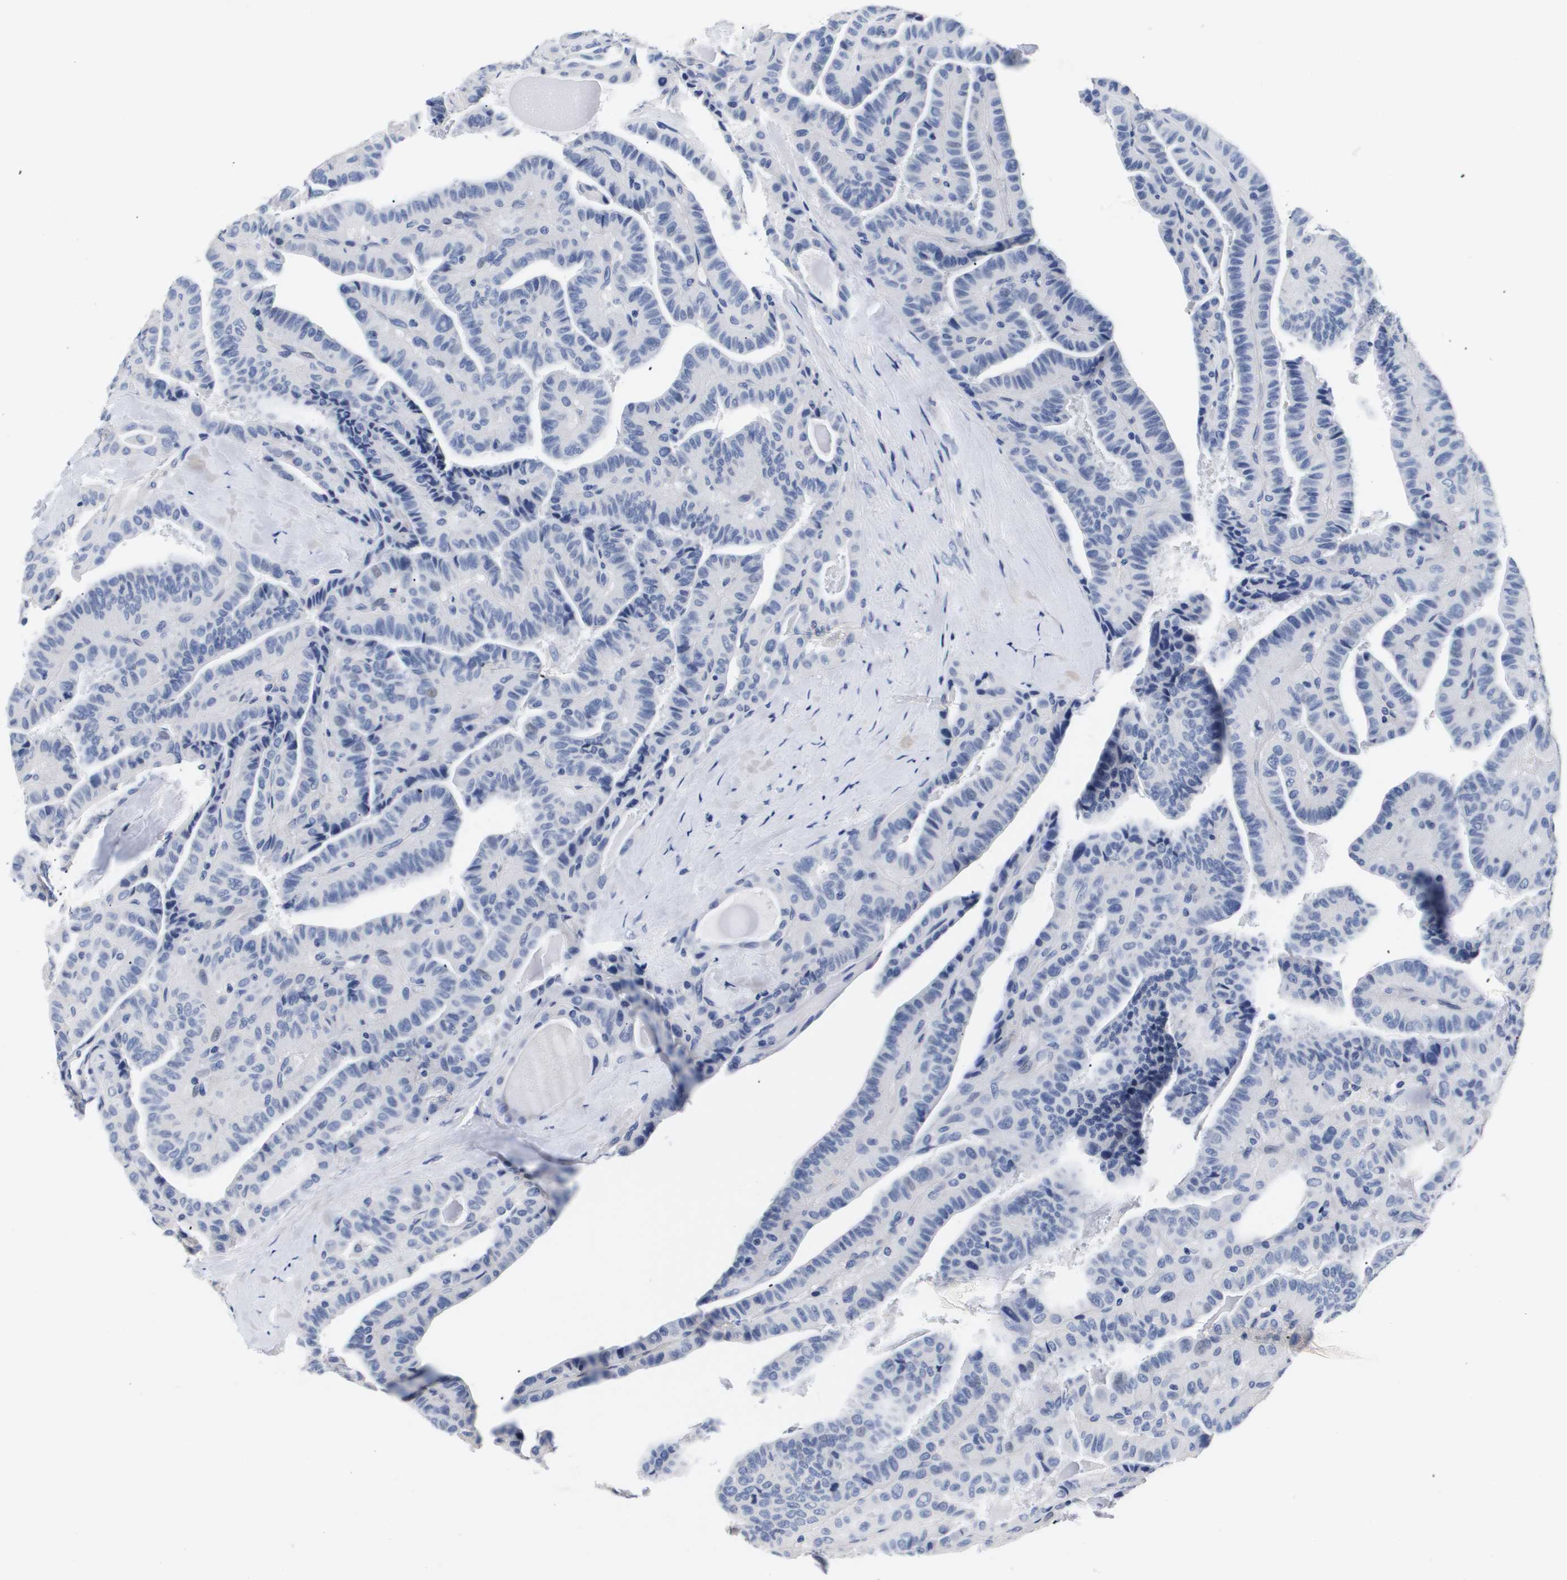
{"staining": {"intensity": "negative", "quantity": "none", "location": "none"}, "tissue": "thyroid cancer", "cell_type": "Tumor cells", "image_type": "cancer", "snomed": [{"axis": "morphology", "description": "Papillary adenocarcinoma, NOS"}, {"axis": "topography", "description": "Thyroid gland"}], "caption": "Immunohistochemistry histopathology image of thyroid papillary adenocarcinoma stained for a protein (brown), which exhibits no staining in tumor cells. (Brightfield microscopy of DAB (3,3'-diaminobenzidine) immunohistochemistry (IHC) at high magnification).", "gene": "ATP6V0A4", "patient": {"sex": "male", "age": 77}}